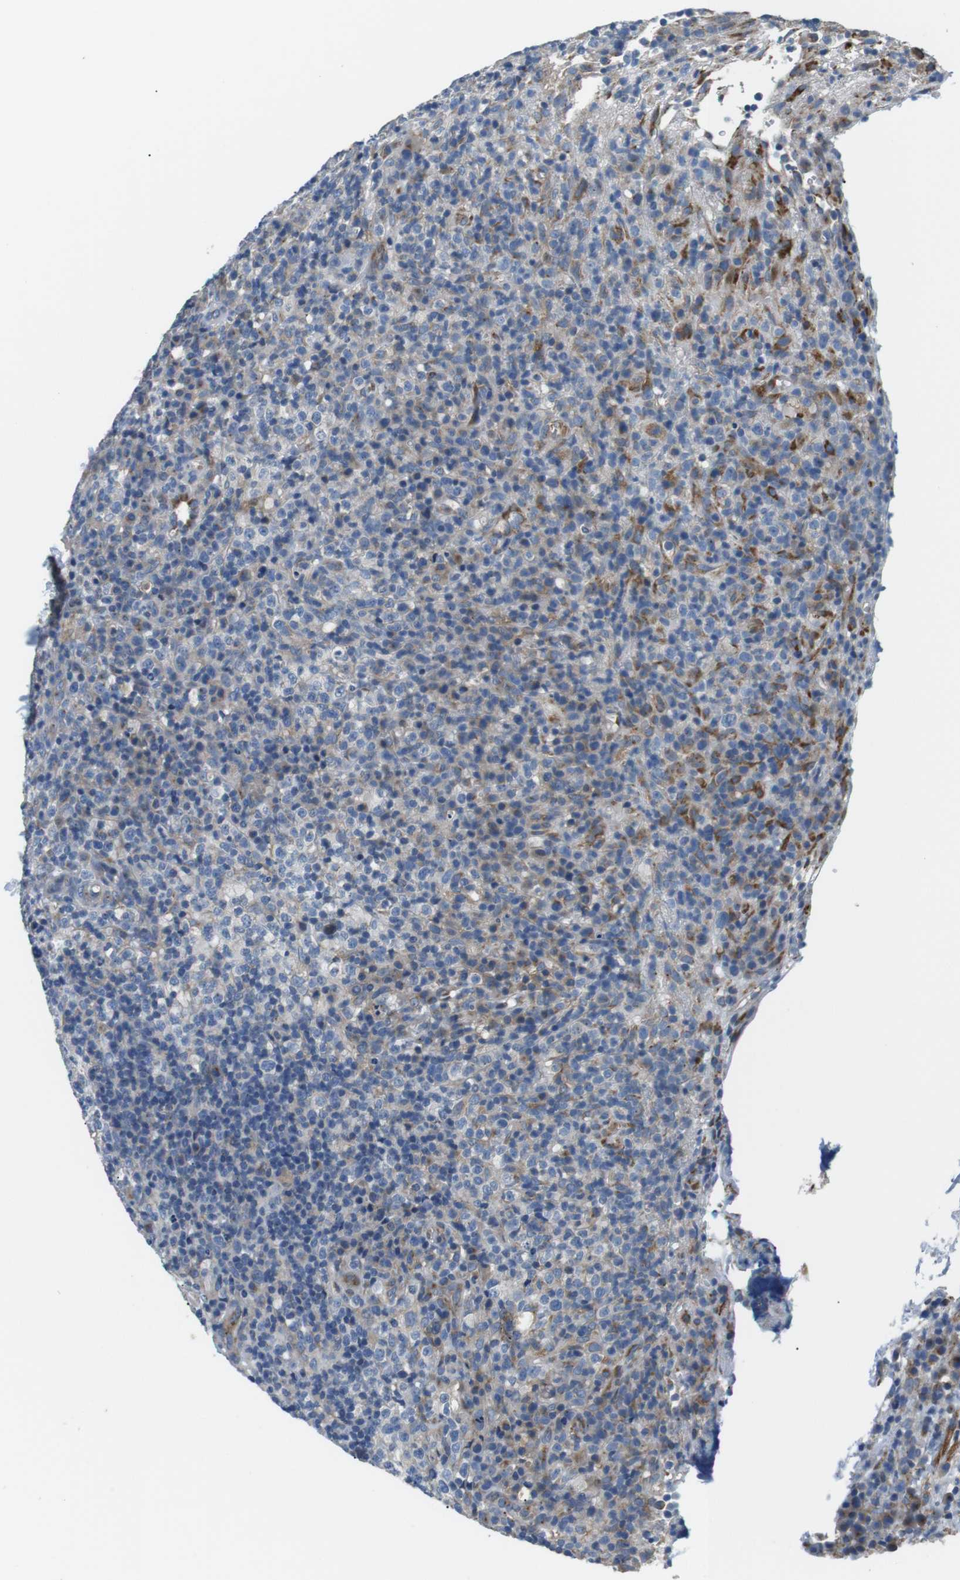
{"staining": {"intensity": "weak", "quantity": "<25%", "location": "cytoplasmic/membranous"}, "tissue": "lymphoma", "cell_type": "Tumor cells", "image_type": "cancer", "snomed": [{"axis": "morphology", "description": "Malignant lymphoma, non-Hodgkin's type, High grade"}, {"axis": "topography", "description": "Lymph node"}], "caption": "DAB immunohistochemical staining of human high-grade malignant lymphoma, non-Hodgkin's type reveals no significant staining in tumor cells.", "gene": "UNC5CL", "patient": {"sex": "female", "age": 76}}